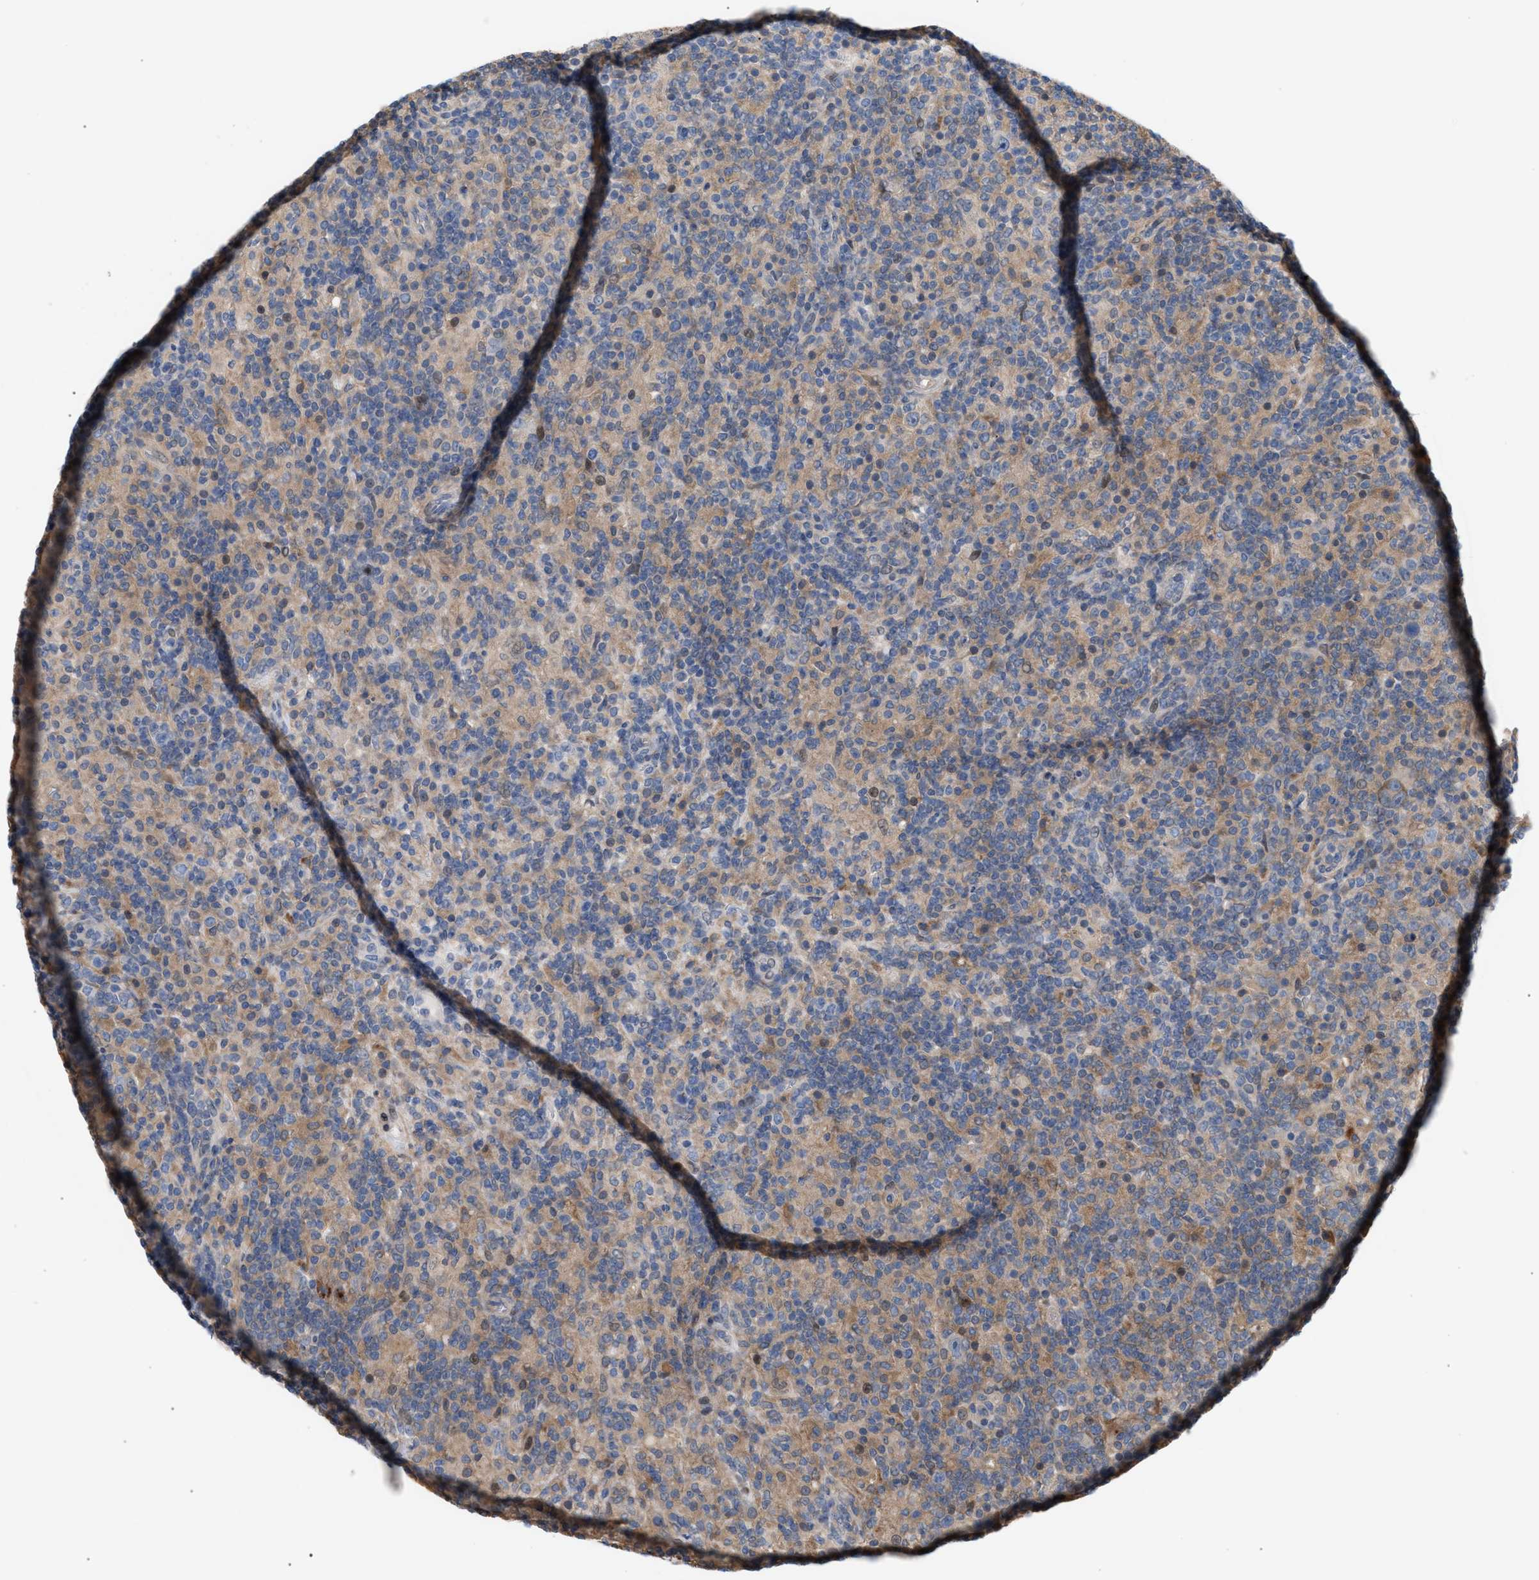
{"staining": {"intensity": "negative", "quantity": "none", "location": "none"}, "tissue": "lymphoma", "cell_type": "Tumor cells", "image_type": "cancer", "snomed": [{"axis": "morphology", "description": "Hodgkin's disease, NOS"}, {"axis": "topography", "description": "Lymph node"}], "caption": "IHC histopathology image of neoplastic tissue: Hodgkin's disease stained with DAB shows no significant protein positivity in tumor cells.", "gene": "MBTD1", "patient": {"sex": "male", "age": 70}}